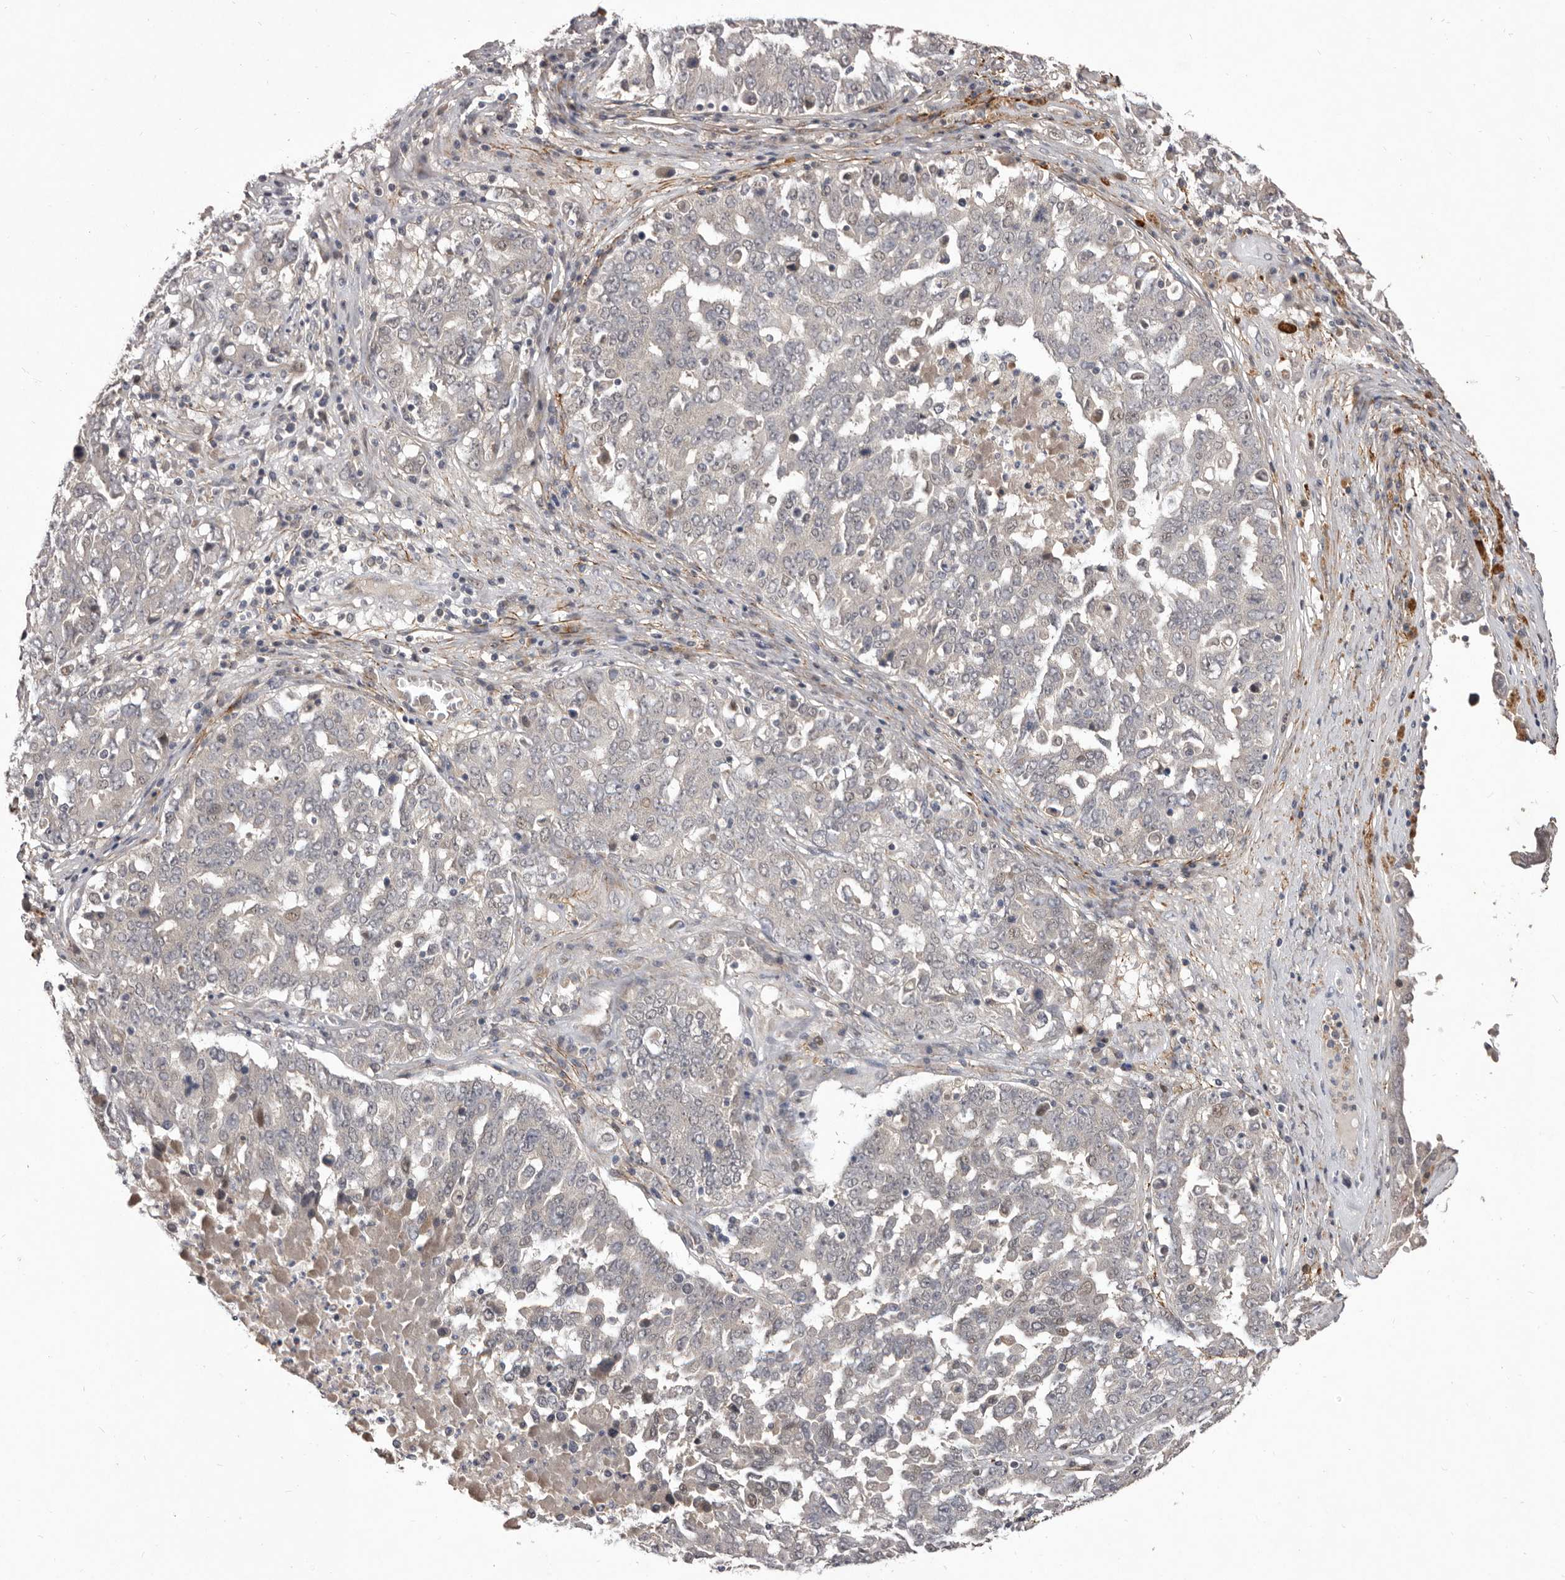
{"staining": {"intensity": "weak", "quantity": "<25%", "location": "cytoplasmic/membranous"}, "tissue": "ovarian cancer", "cell_type": "Tumor cells", "image_type": "cancer", "snomed": [{"axis": "morphology", "description": "Carcinoma, endometroid"}, {"axis": "topography", "description": "Ovary"}], "caption": "A histopathology image of human endometroid carcinoma (ovarian) is negative for staining in tumor cells.", "gene": "HBS1L", "patient": {"sex": "female", "age": 62}}